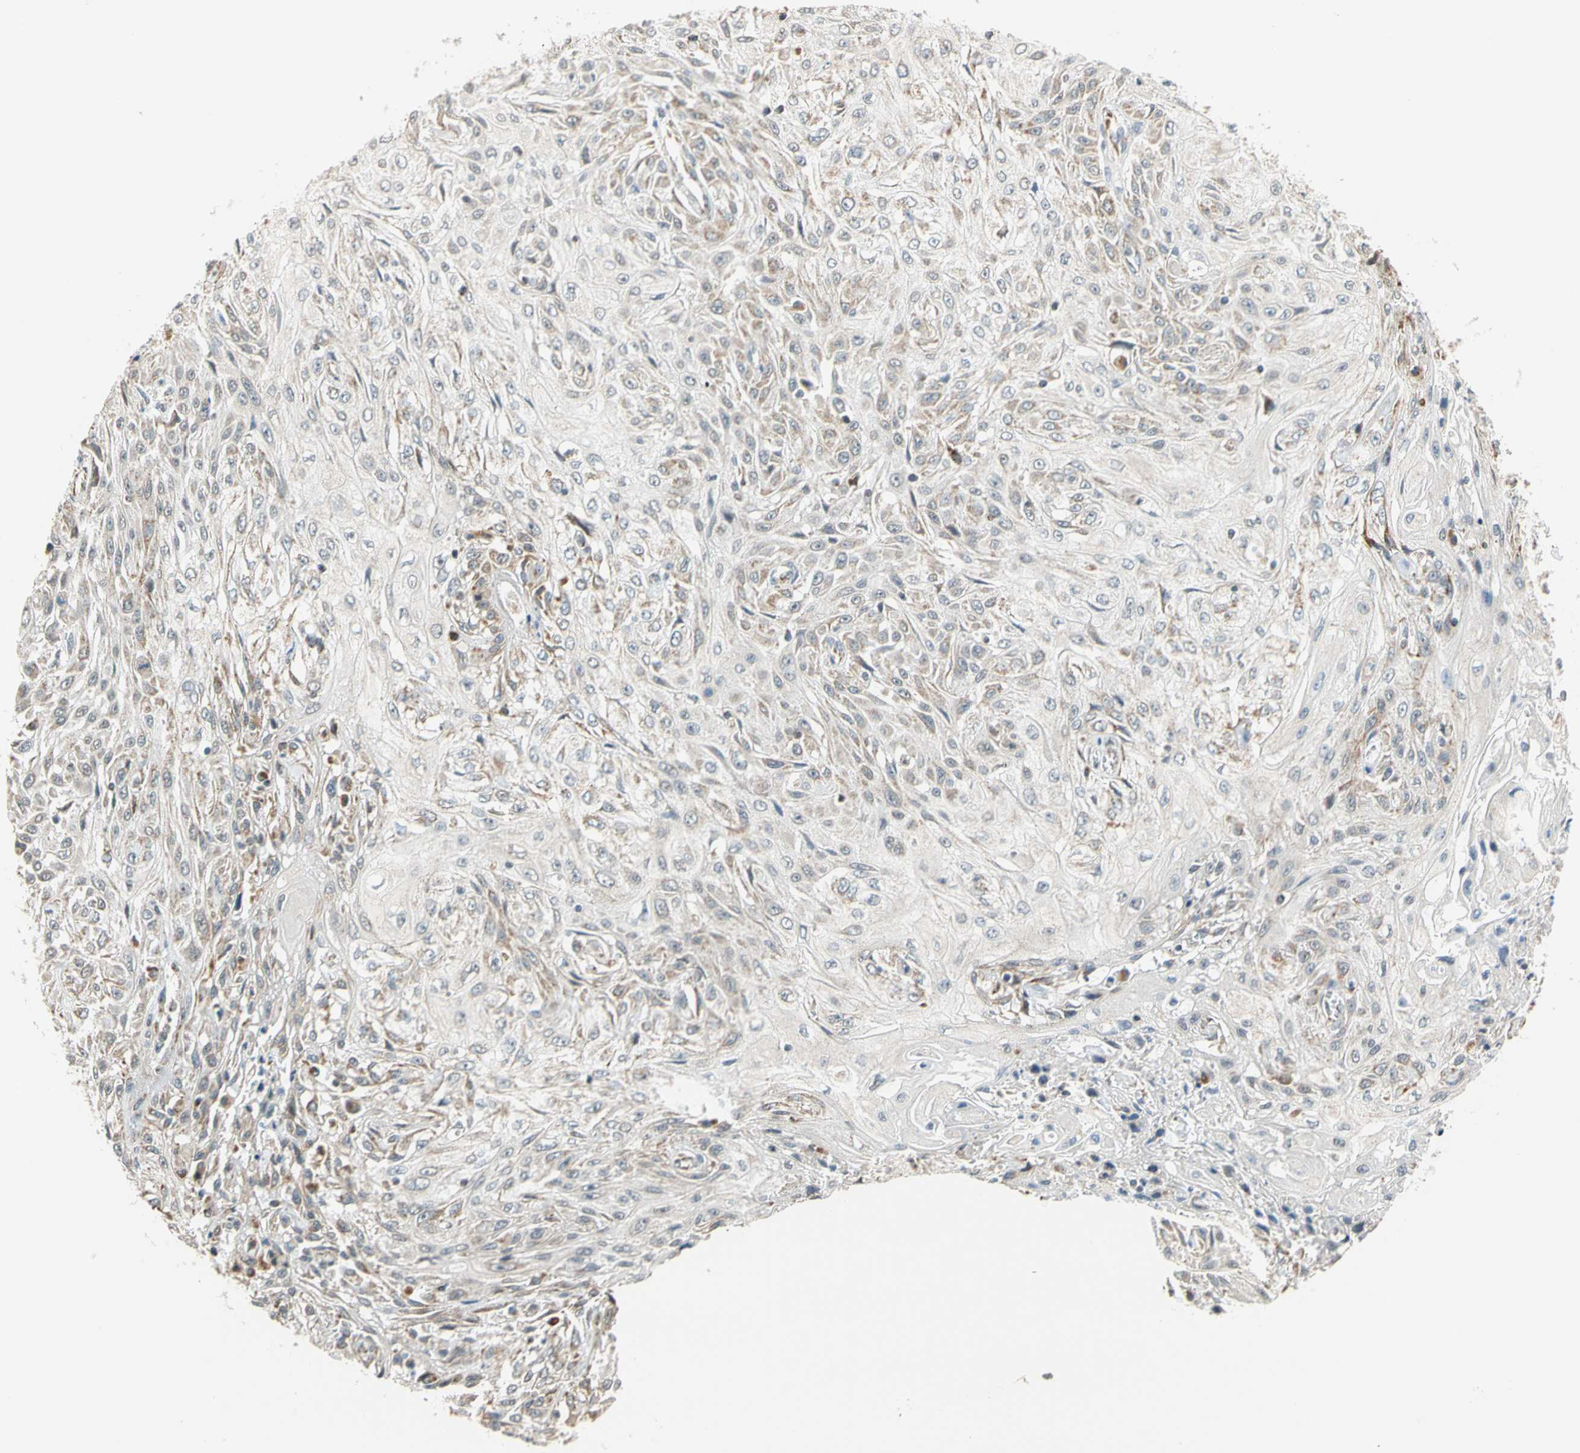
{"staining": {"intensity": "weak", "quantity": "25%-75%", "location": "cytoplasmic/membranous"}, "tissue": "skin cancer", "cell_type": "Tumor cells", "image_type": "cancer", "snomed": [{"axis": "morphology", "description": "Squamous cell carcinoma, NOS"}, {"axis": "morphology", "description": "Squamous cell carcinoma, metastatic, NOS"}, {"axis": "topography", "description": "Skin"}, {"axis": "topography", "description": "Lymph node"}], "caption": "Immunohistochemical staining of metastatic squamous cell carcinoma (skin) demonstrates weak cytoplasmic/membranous protein expression in approximately 25%-75% of tumor cells. (DAB (3,3'-diaminobenzidine) = brown stain, brightfield microscopy at high magnification).", "gene": "SFXN3", "patient": {"sex": "male", "age": 75}}